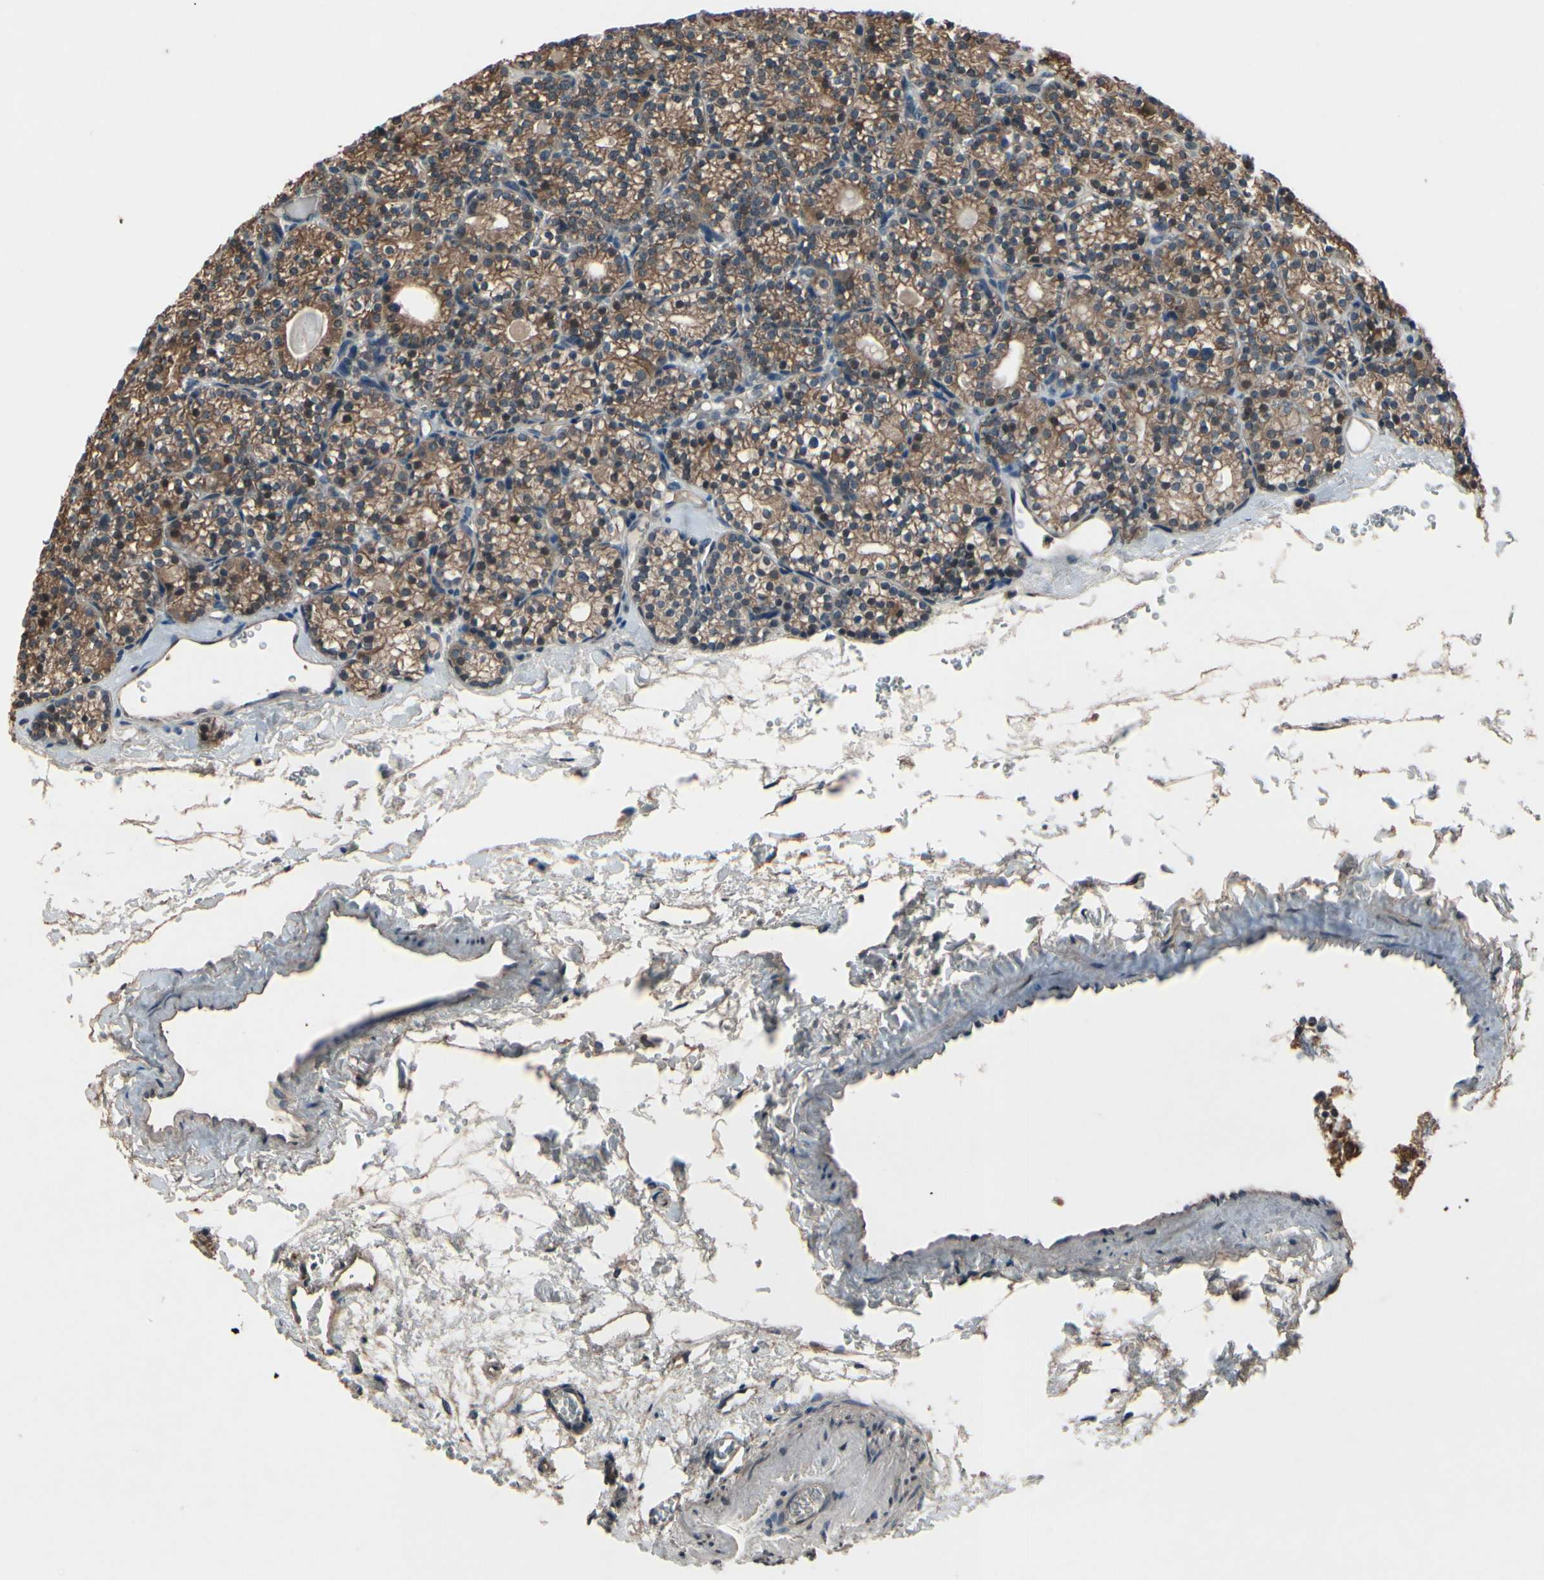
{"staining": {"intensity": "moderate", "quantity": ">75%", "location": "cytoplasmic/membranous"}, "tissue": "parathyroid gland", "cell_type": "Glandular cells", "image_type": "normal", "snomed": [{"axis": "morphology", "description": "Normal tissue, NOS"}, {"axis": "topography", "description": "Parathyroid gland"}], "caption": "Immunohistochemistry (IHC) (DAB) staining of normal human parathyroid gland exhibits moderate cytoplasmic/membranous protein expression in about >75% of glandular cells.", "gene": "MBTPS2", "patient": {"sex": "female", "age": 64}}